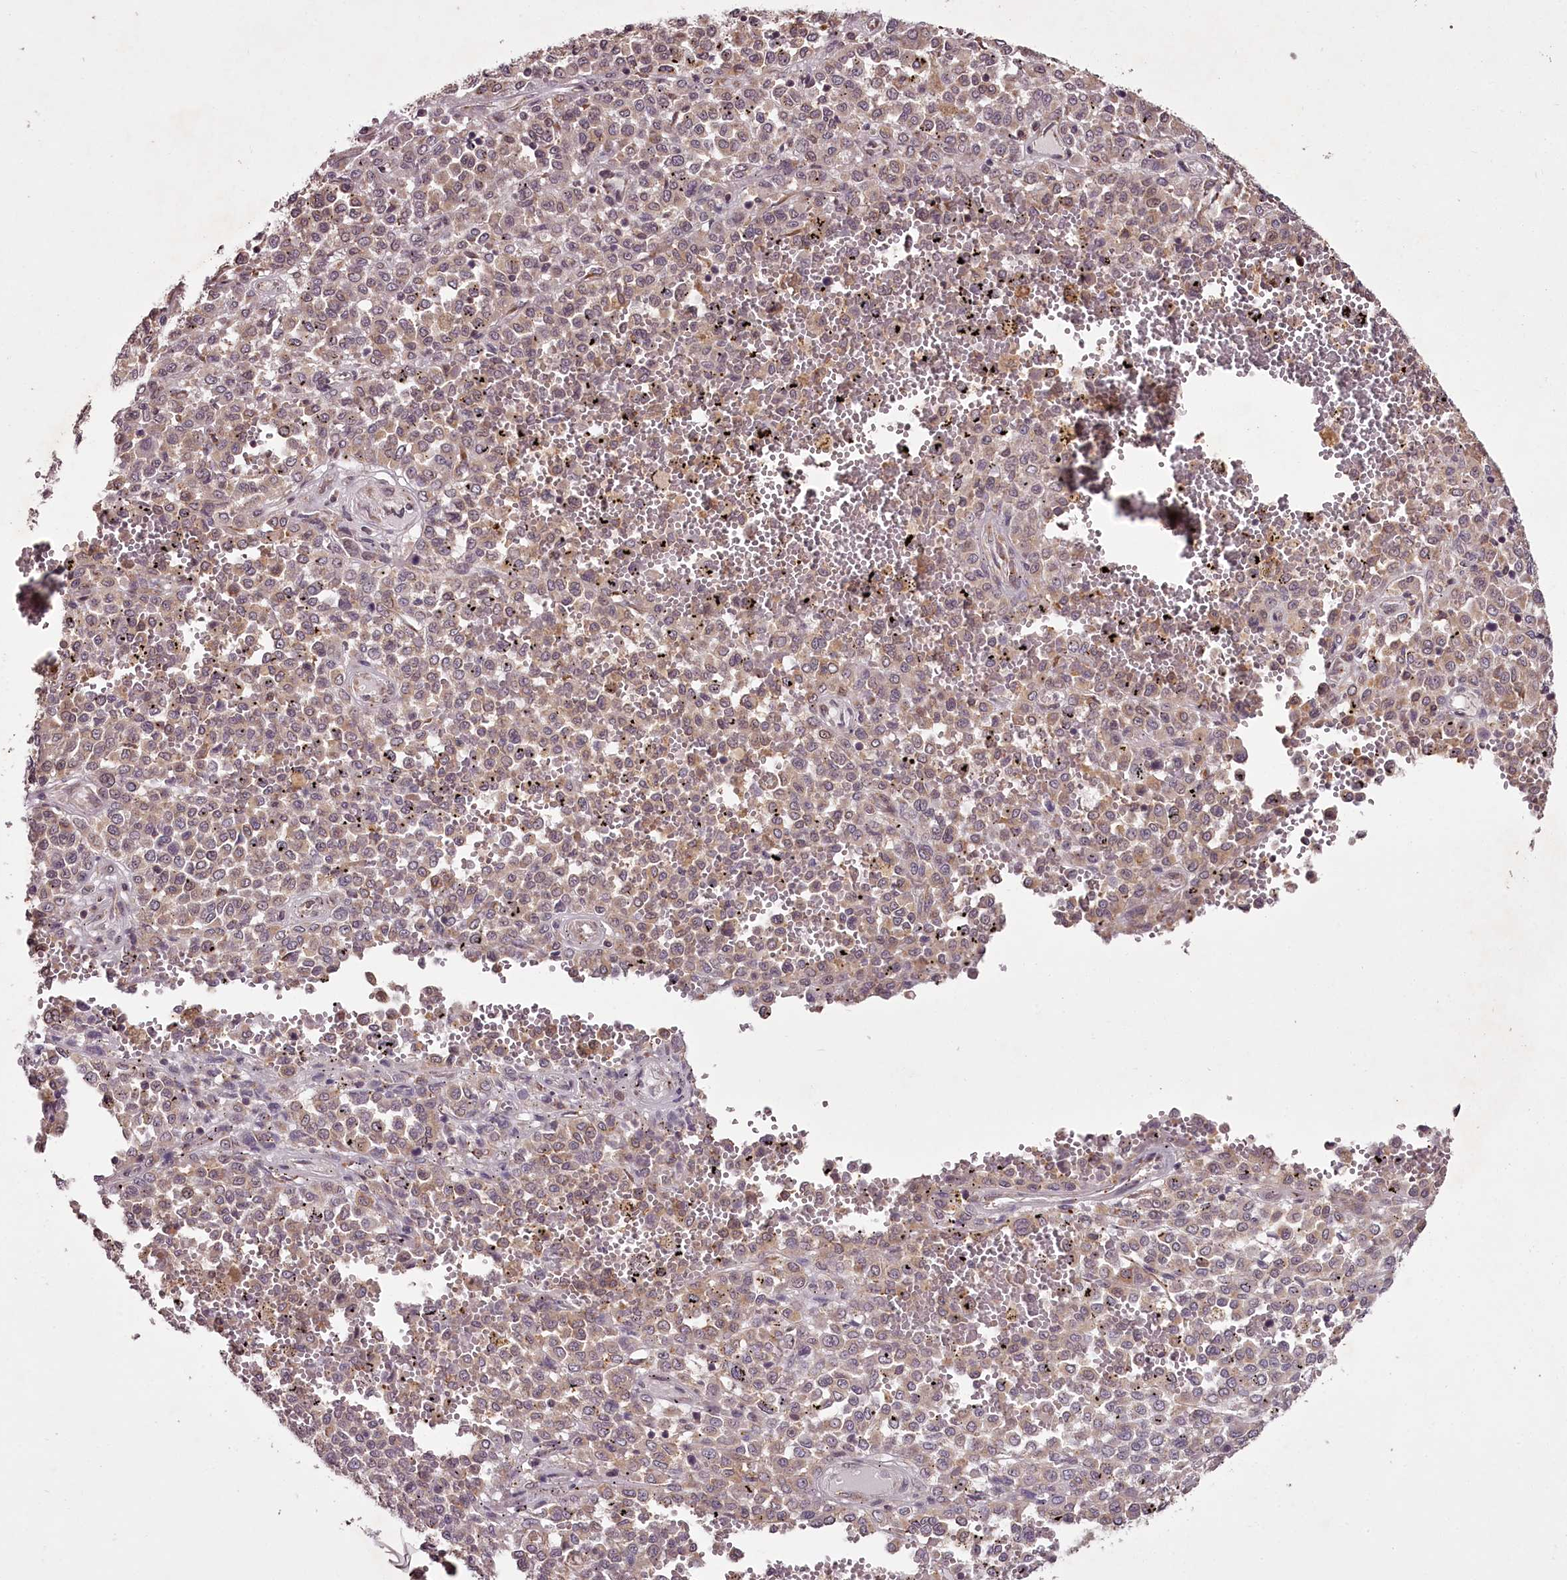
{"staining": {"intensity": "weak", "quantity": "25%-75%", "location": "cytoplasmic/membranous"}, "tissue": "melanoma", "cell_type": "Tumor cells", "image_type": "cancer", "snomed": [{"axis": "morphology", "description": "Malignant melanoma, Metastatic site"}, {"axis": "topography", "description": "Pancreas"}], "caption": "DAB (3,3'-diaminobenzidine) immunohistochemical staining of human malignant melanoma (metastatic site) reveals weak cytoplasmic/membranous protein expression in approximately 25%-75% of tumor cells.", "gene": "CCDC92", "patient": {"sex": "female", "age": 30}}